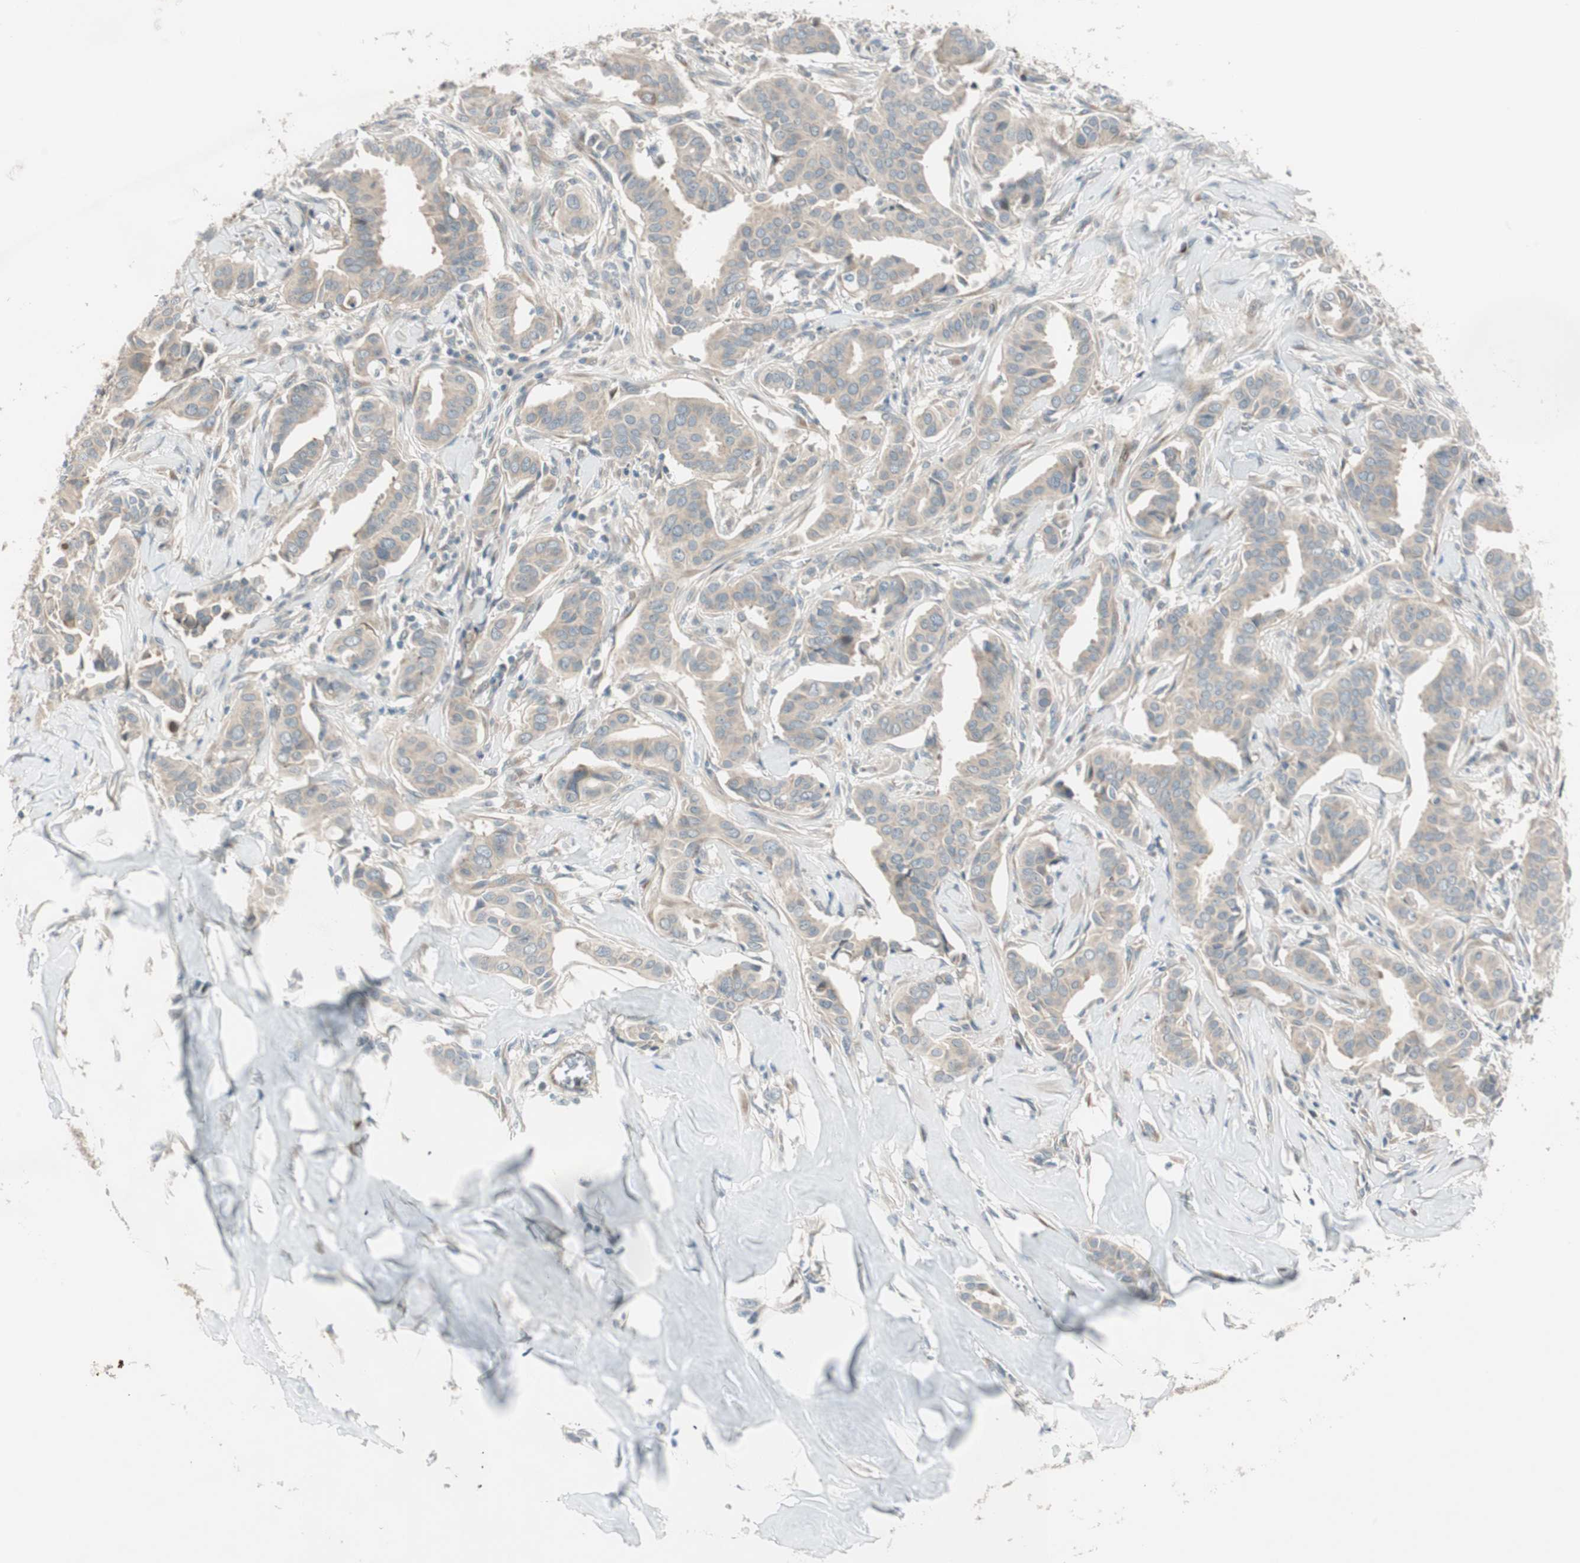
{"staining": {"intensity": "weak", "quantity": ">75%", "location": "cytoplasmic/membranous"}, "tissue": "head and neck cancer", "cell_type": "Tumor cells", "image_type": "cancer", "snomed": [{"axis": "morphology", "description": "Adenocarcinoma, NOS"}, {"axis": "topography", "description": "Salivary gland"}, {"axis": "topography", "description": "Head-Neck"}], "caption": "IHC image of human head and neck adenocarcinoma stained for a protein (brown), which exhibits low levels of weak cytoplasmic/membranous staining in approximately >75% of tumor cells.", "gene": "CGRRF1", "patient": {"sex": "female", "age": 59}}